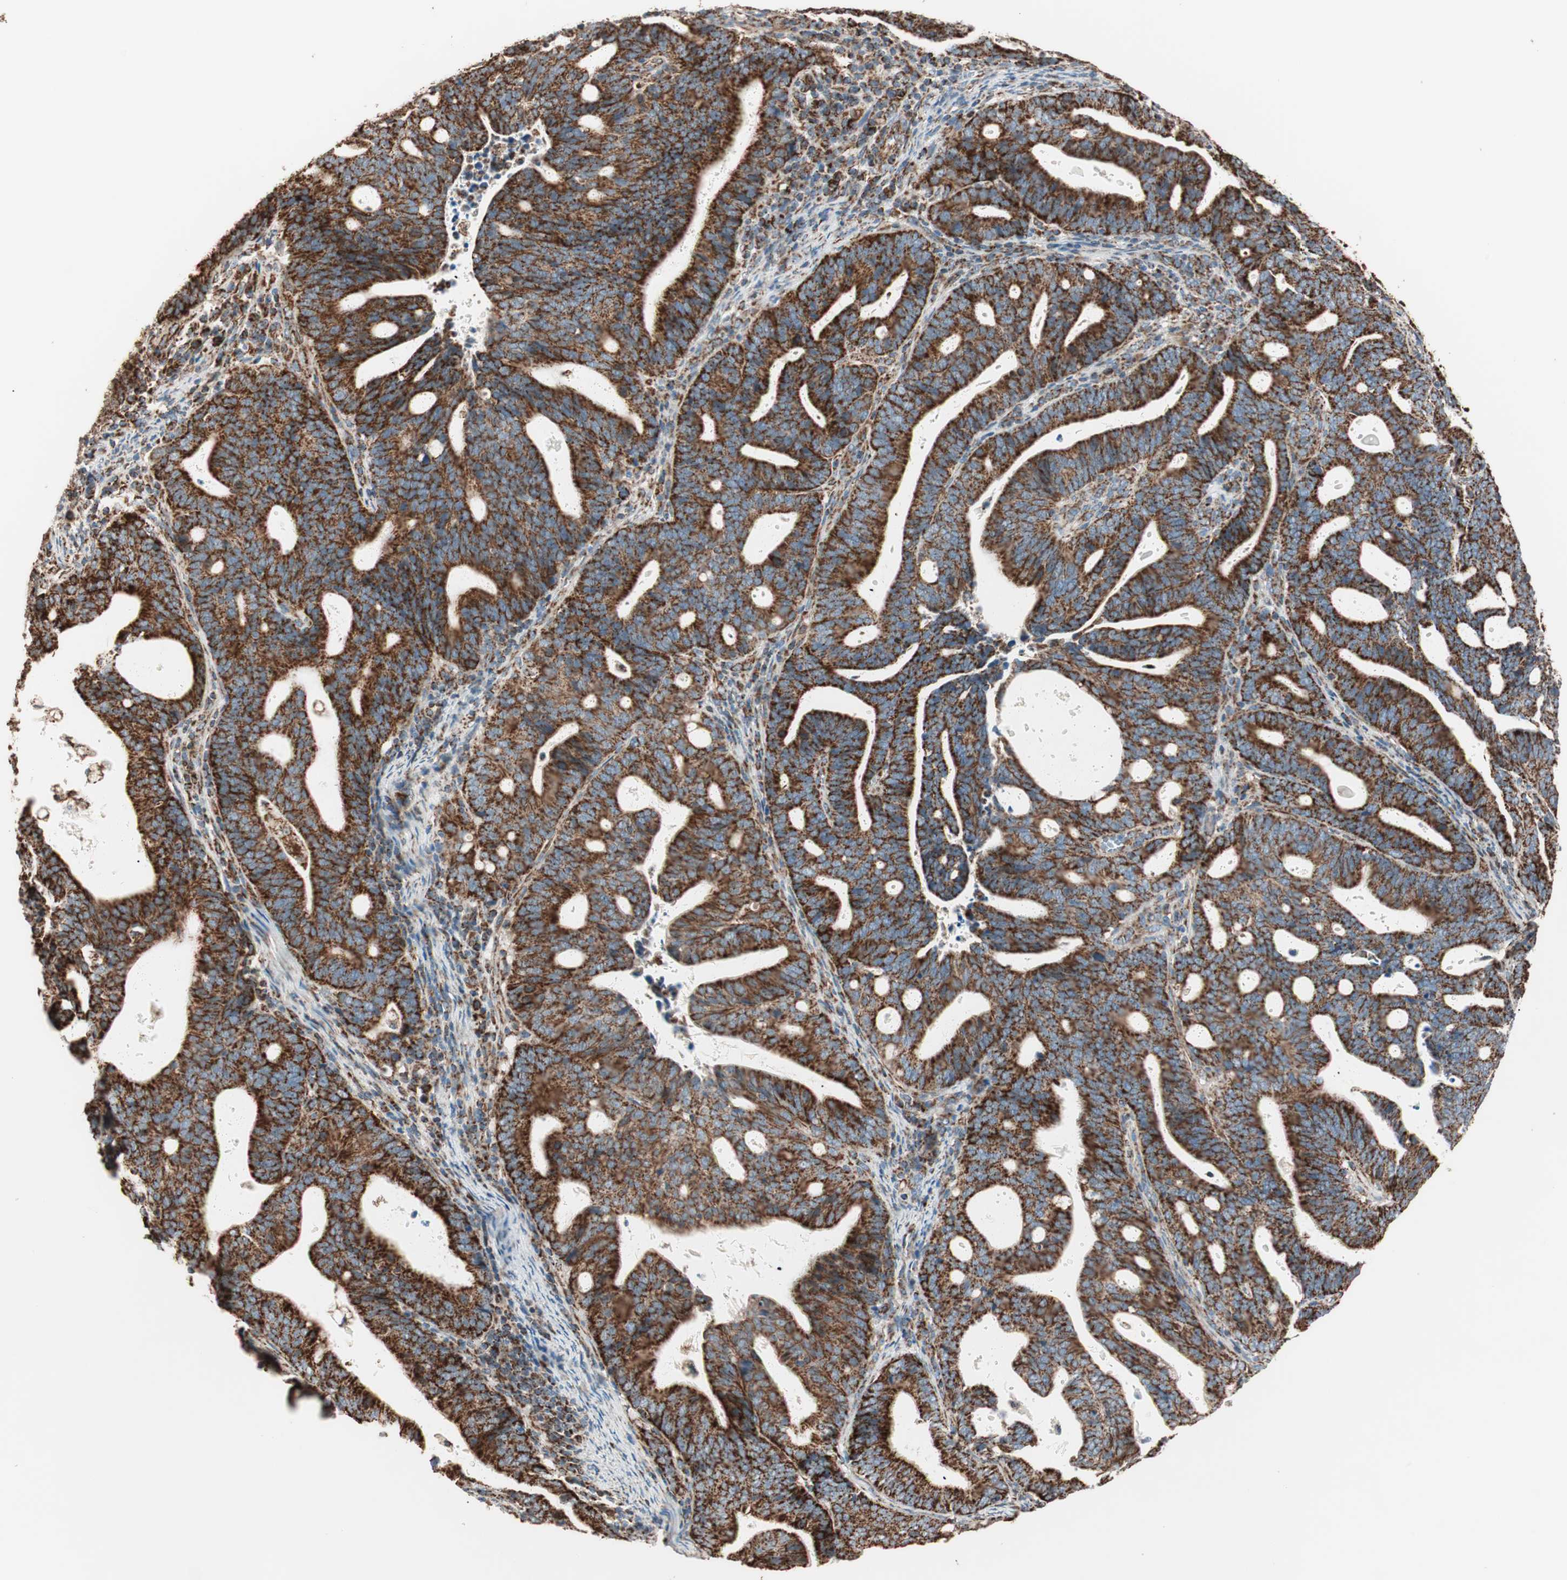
{"staining": {"intensity": "strong", "quantity": ">75%", "location": "cytoplasmic/membranous"}, "tissue": "endometrial cancer", "cell_type": "Tumor cells", "image_type": "cancer", "snomed": [{"axis": "morphology", "description": "Adenocarcinoma, NOS"}, {"axis": "topography", "description": "Uterus"}], "caption": "Adenocarcinoma (endometrial) stained for a protein shows strong cytoplasmic/membranous positivity in tumor cells. (Brightfield microscopy of DAB IHC at high magnification).", "gene": "TOMM22", "patient": {"sex": "female", "age": 83}}